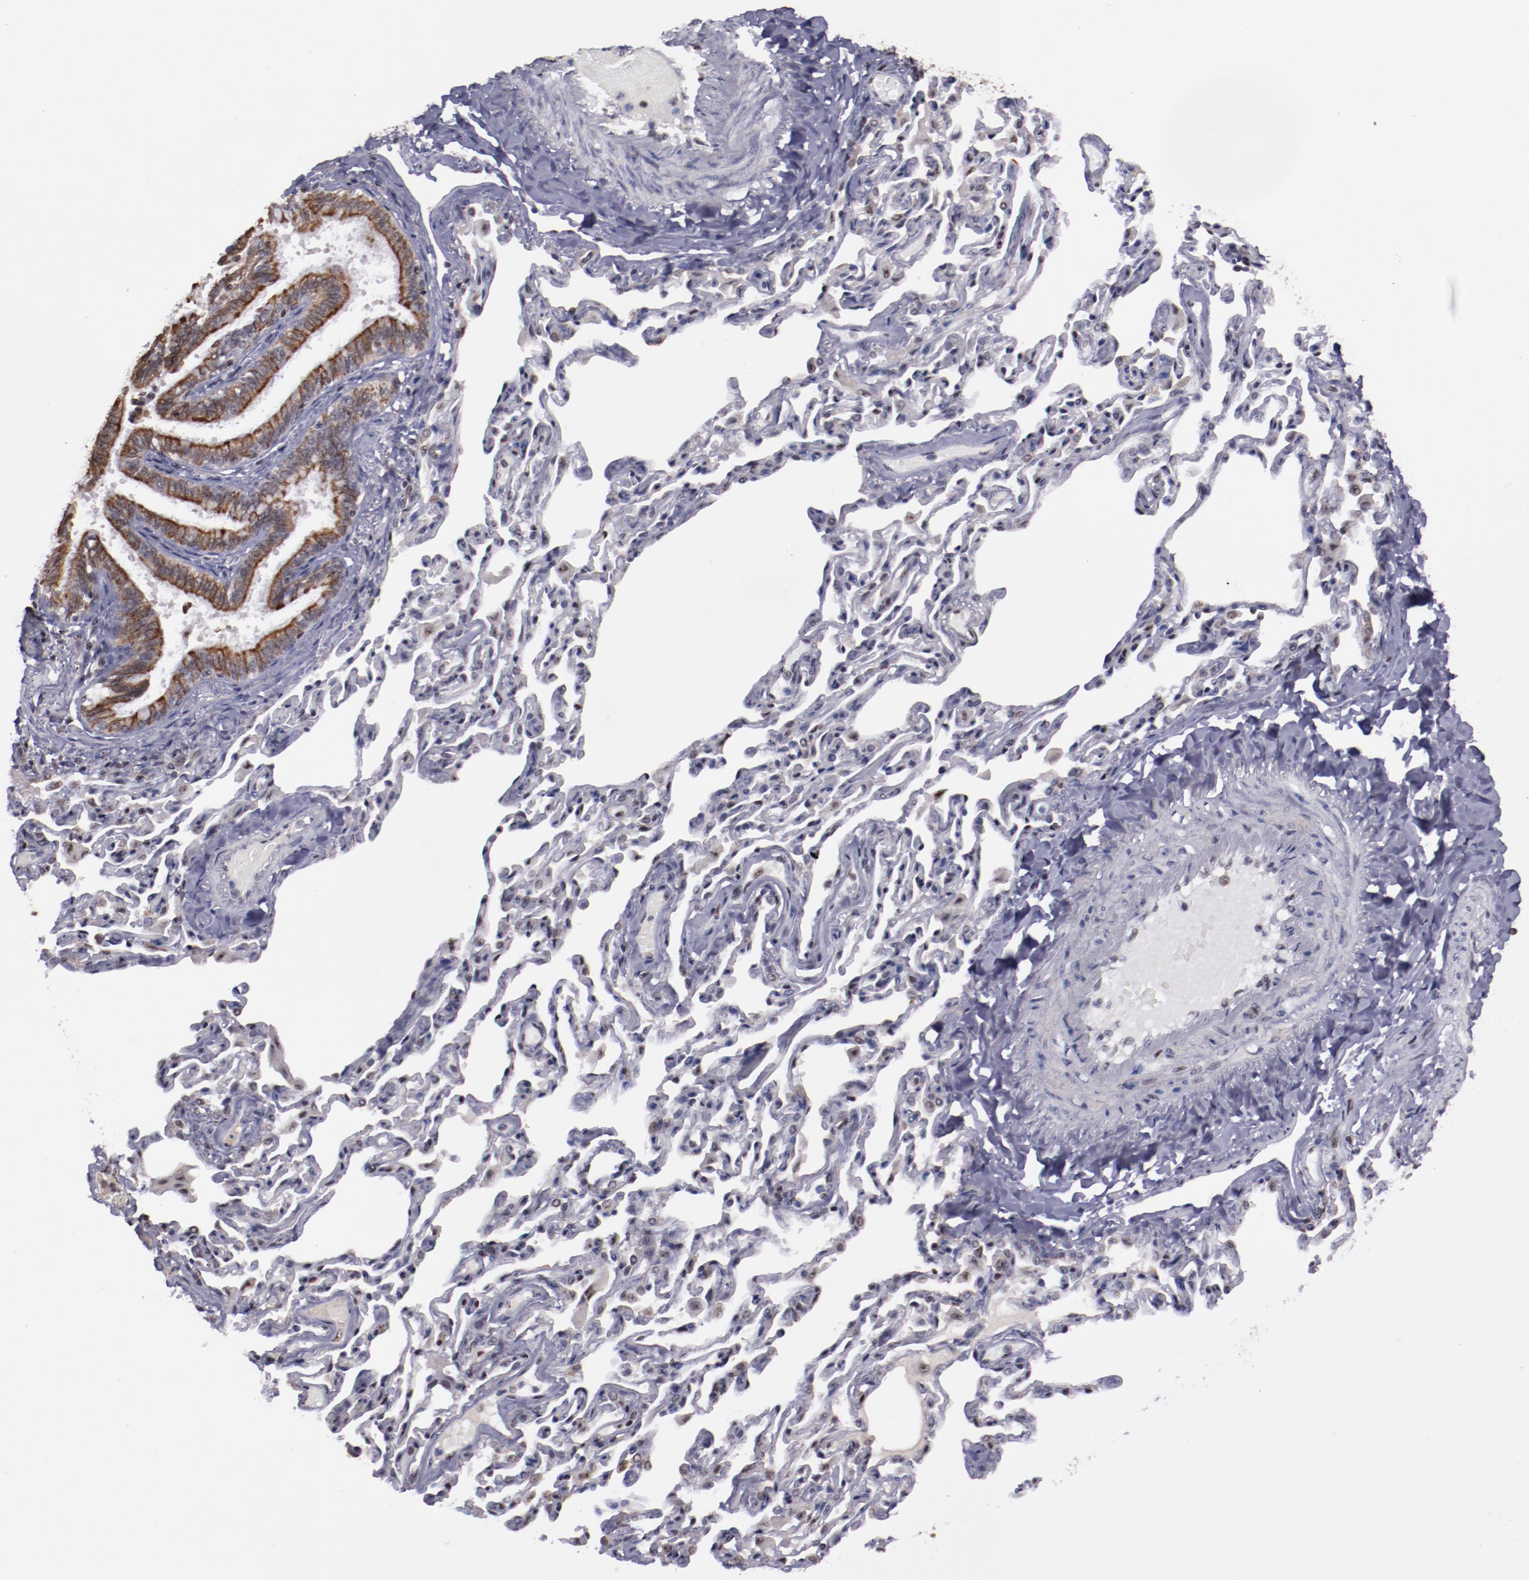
{"staining": {"intensity": "moderate", "quantity": "25%-75%", "location": "cytoplasmic/membranous,nuclear"}, "tissue": "bronchus", "cell_type": "Respiratory epithelial cells", "image_type": "normal", "snomed": [{"axis": "morphology", "description": "Normal tissue, NOS"}, {"axis": "topography", "description": "Lung"}], "caption": "A medium amount of moderate cytoplasmic/membranous,nuclear positivity is appreciated in about 25%-75% of respiratory epithelial cells in benign bronchus.", "gene": "DDX24", "patient": {"sex": "male", "age": 64}}